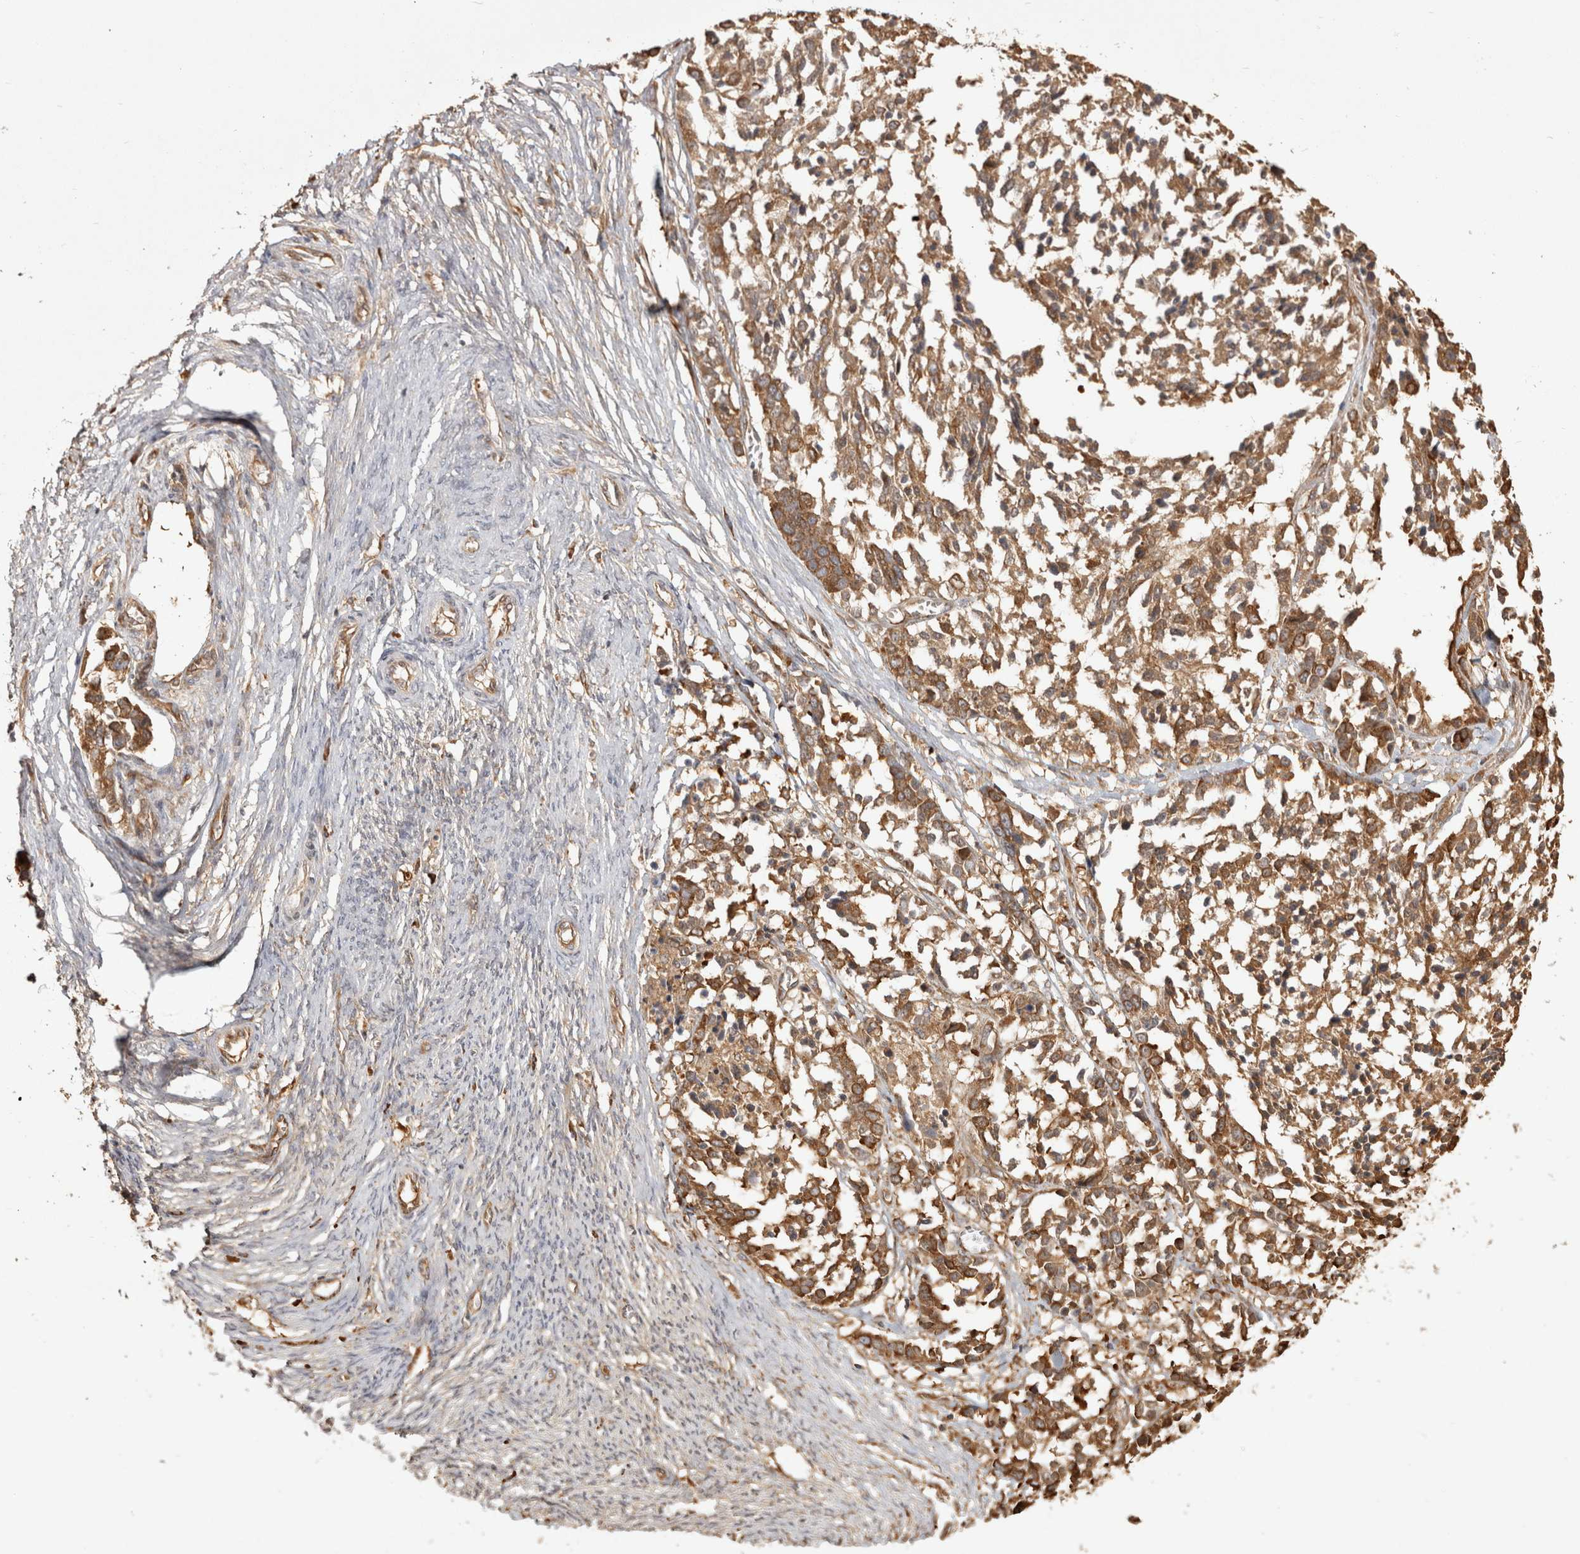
{"staining": {"intensity": "moderate", "quantity": ">75%", "location": "cytoplasmic/membranous"}, "tissue": "ovarian cancer", "cell_type": "Tumor cells", "image_type": "cancer", "snomed": [{"axis": "morphology", "description": "Cystadenocarcinoma, serous, NOS"}, {"axis": "topography", "description": "Ovary"}], "caption": "Ovarian cancer tissue displays moderate cytoplasmic/membranous expression in approximately >75% of tumor cells (DAB (3,3'-diaminobenzidine) IHC, brown staining for protein, blue staining for nuclei).", "gene": "CAMSAP2", "patient": {"sex": "female", "age": 44}}